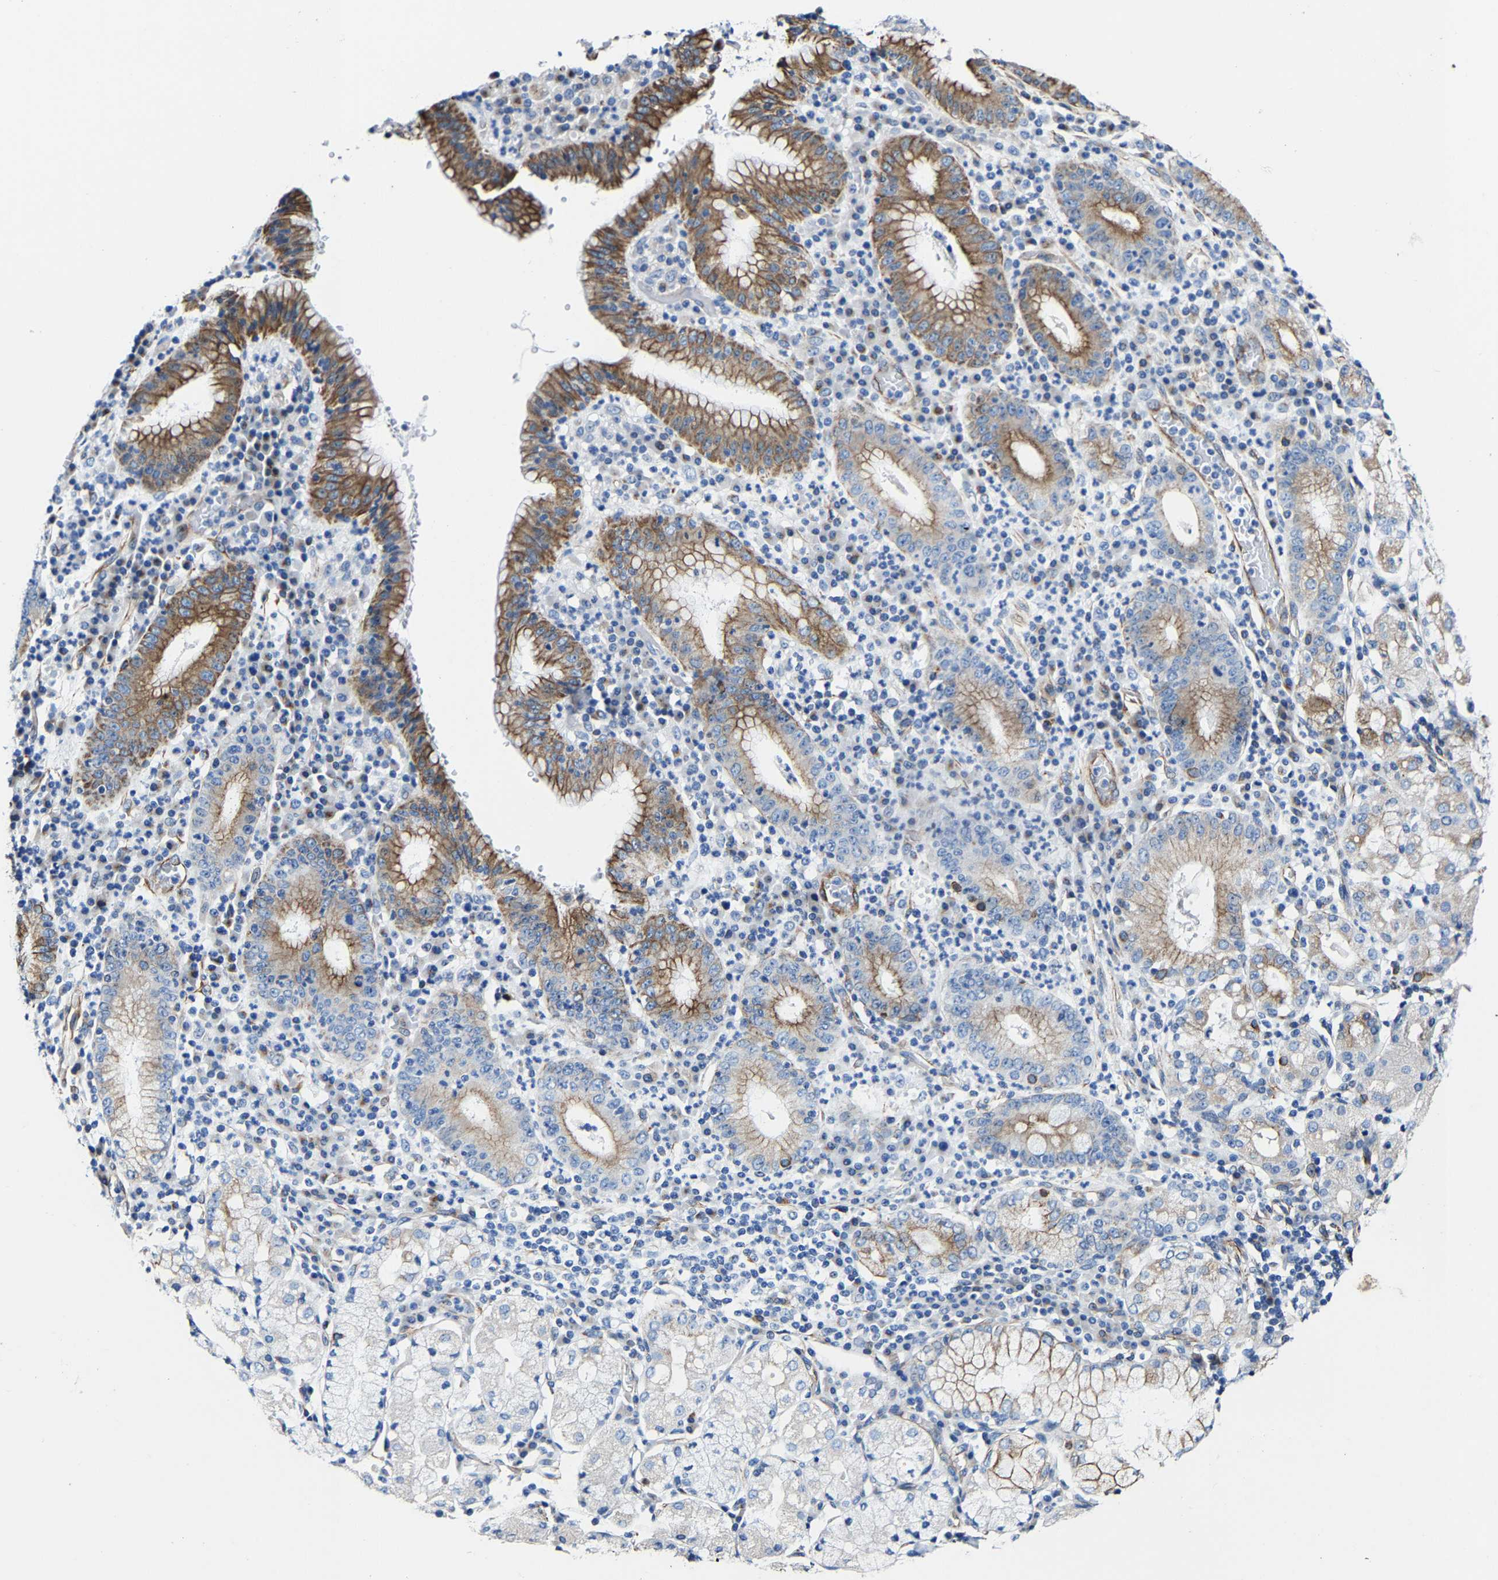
{"staining": {"intensity": "moderate", "quantity": ">75%", "location": "cytoplasmic/membranous"}, "tissue": "stomach cancer", "cell_type": "Tumor cells", "image_type": "cancer", "snomed": [{"axis": "morphology", "description": "Adenocarcinoma, NOS"}, {"axis": "topography", "description": "Stomach"}], "caption": "The image exhibits immunohistochemical staining of adenocarcinoma (stomach). There is moderate cytoplasmic/membranous positivity is identified in approximately >75% of tumor cells.", "gene": "MMEL1", "patient": {"sex": "male", "age": 82}}